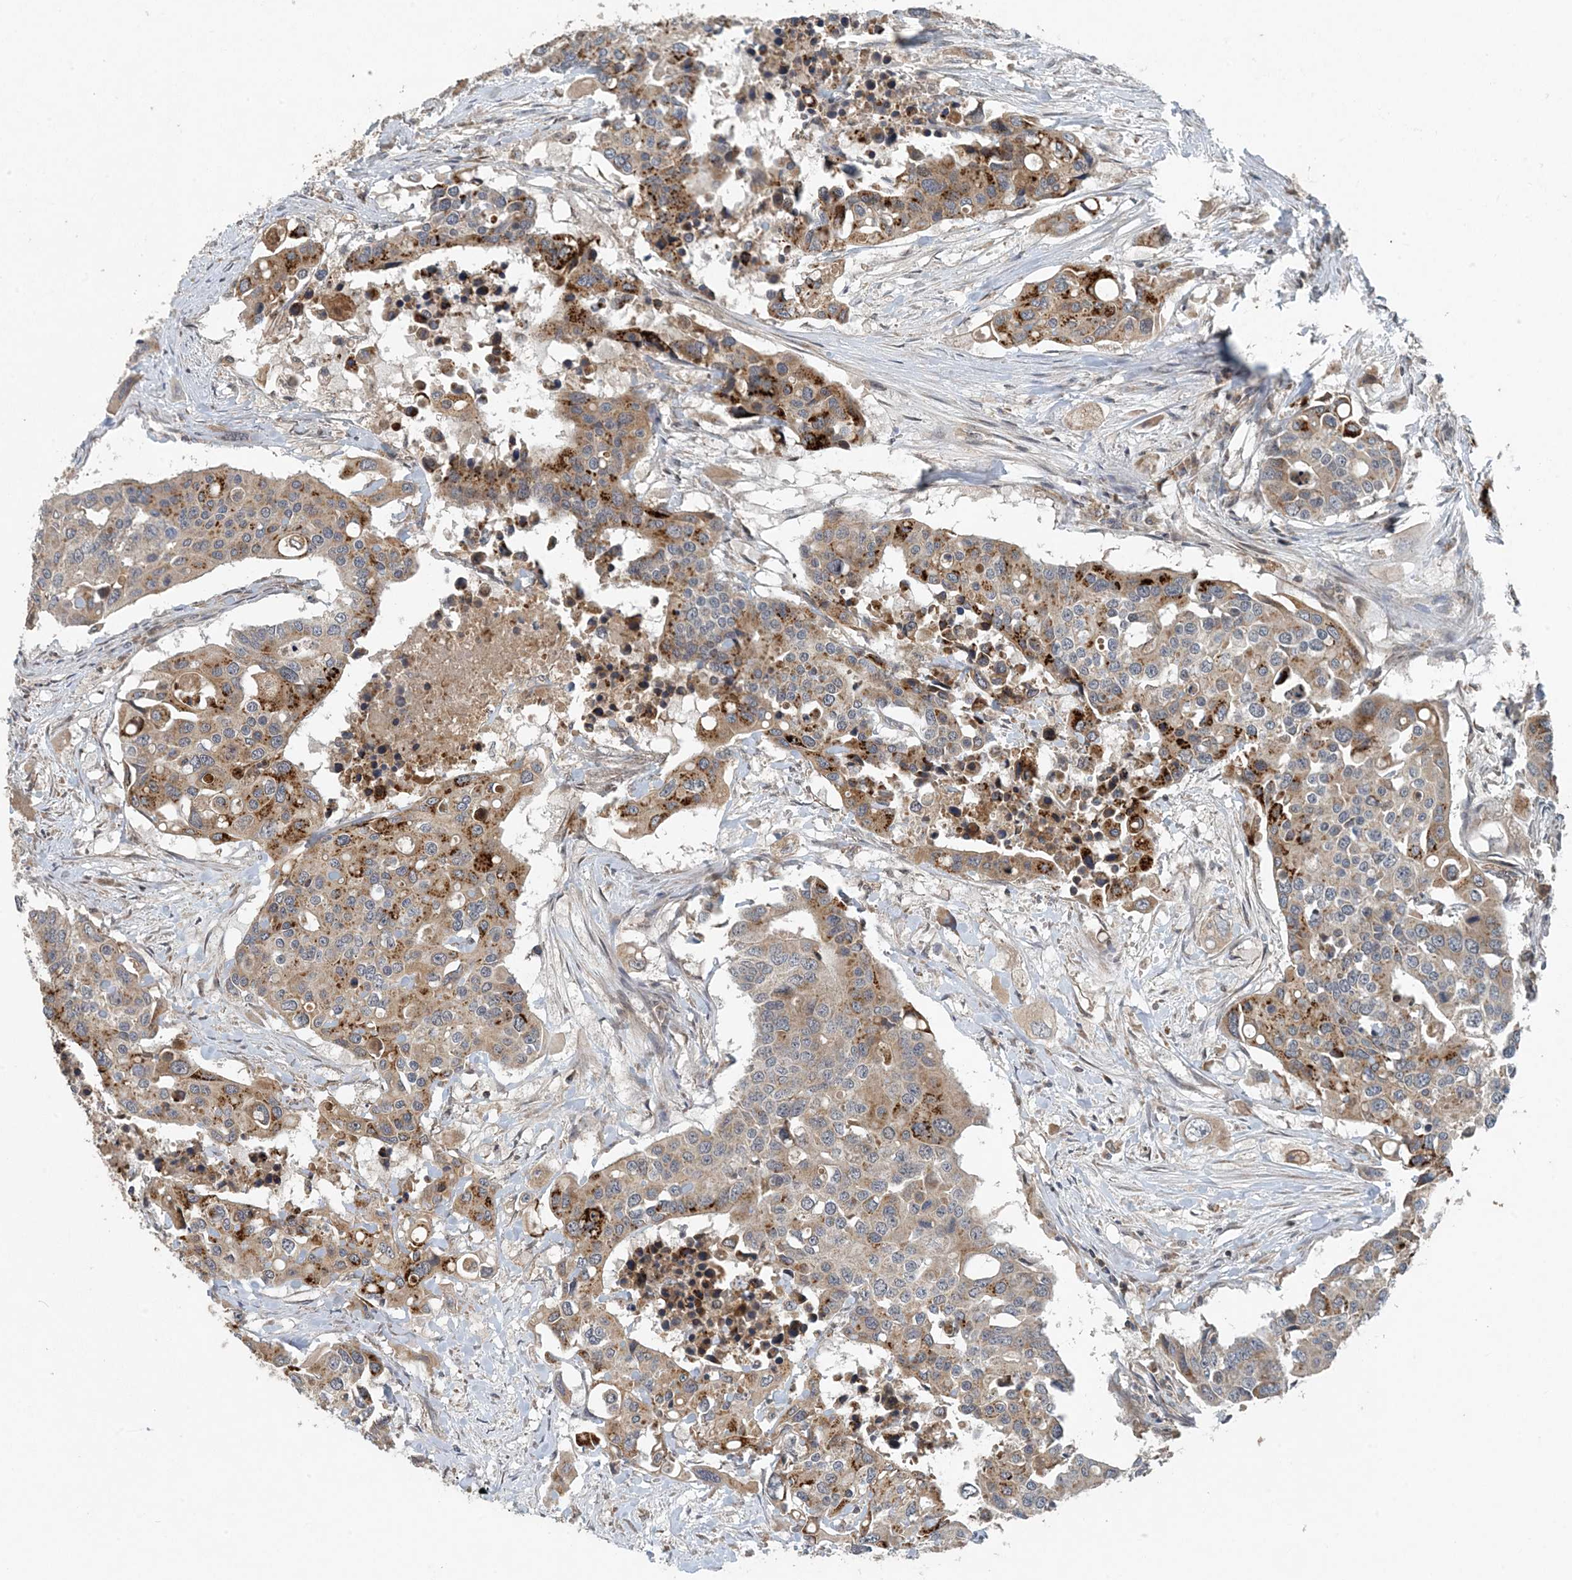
{"staining": {"intensity": "moderate", "quantity": ">75%", "location": "cytoplasmic/membranous"}, "tissue": "colorectal cancer", "cell_type": "Tumor cells", "image_type": "cancer", "snomed": [{"axis": "morphology", "description": "Adenocarcinoma, NOS"}, {"axis": "topography", "description": "Colon"}], "caption": "A photomicrograph of colorectal cancer stained for a protein exhibits moderate cytoplasmic/membranous brown staining in tumor cells.", "gene": "MYO9B", "patient": {"sex": "male", "age": 77}}